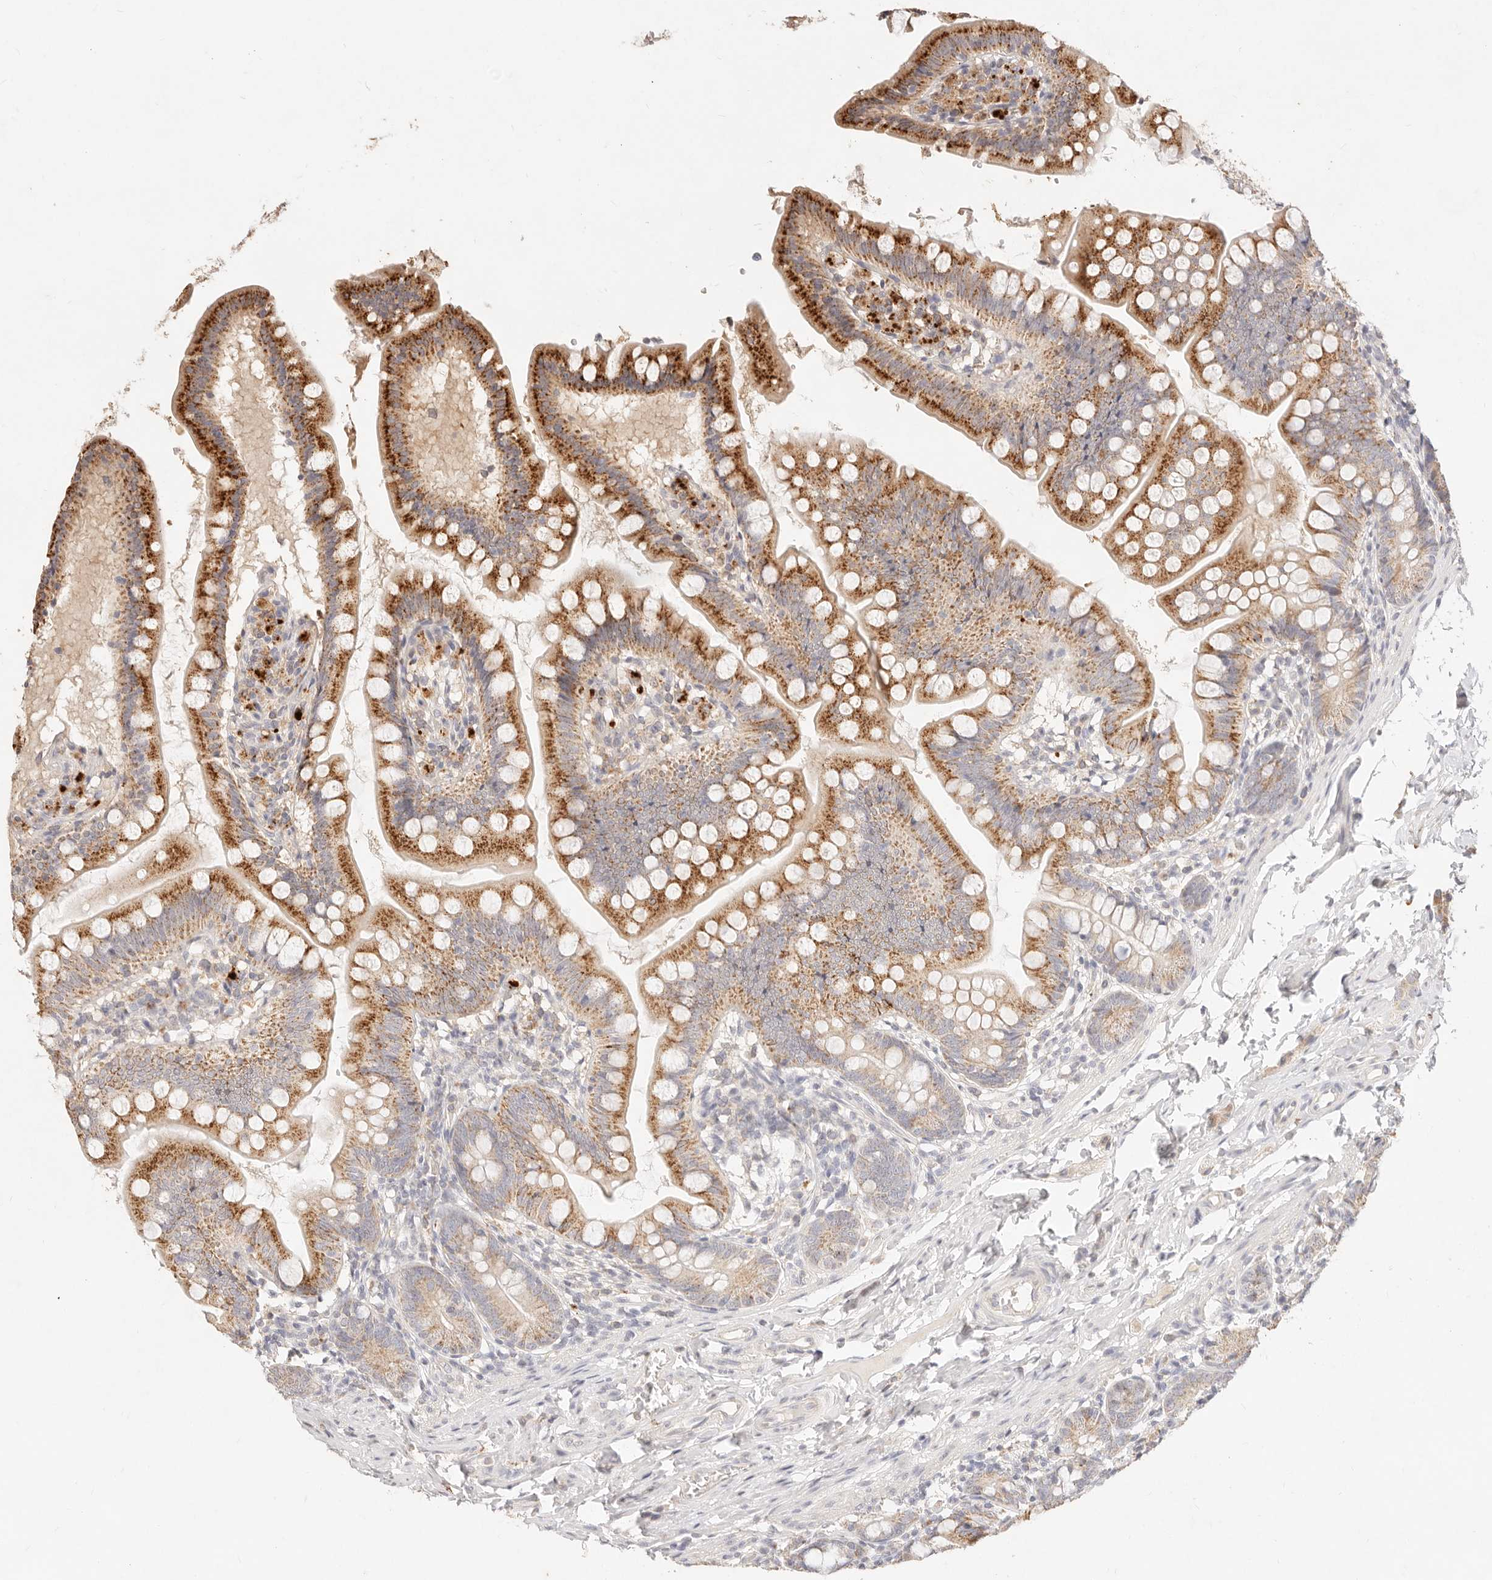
{"staining": {"intensity": "moderate", "quantity": ">75%", "location": "cytoplasmic/membranous"}, "tissue": "small intestine", "cell_type": "Glandular cells", "image_type": "normal", "snomed": [{"axis": "morphology", "description": "Normal tissue, NOS"}, {"axis": "topography", "description": "Small intestine"}], "caption": "Human small intestine stained for a protein (brown) displays moderate cytoplasmic/membranous positive staining in approximately >75% of glandular cells.", "gene": "ACOX1", "patient": {"sex": "male", "age": 7}}